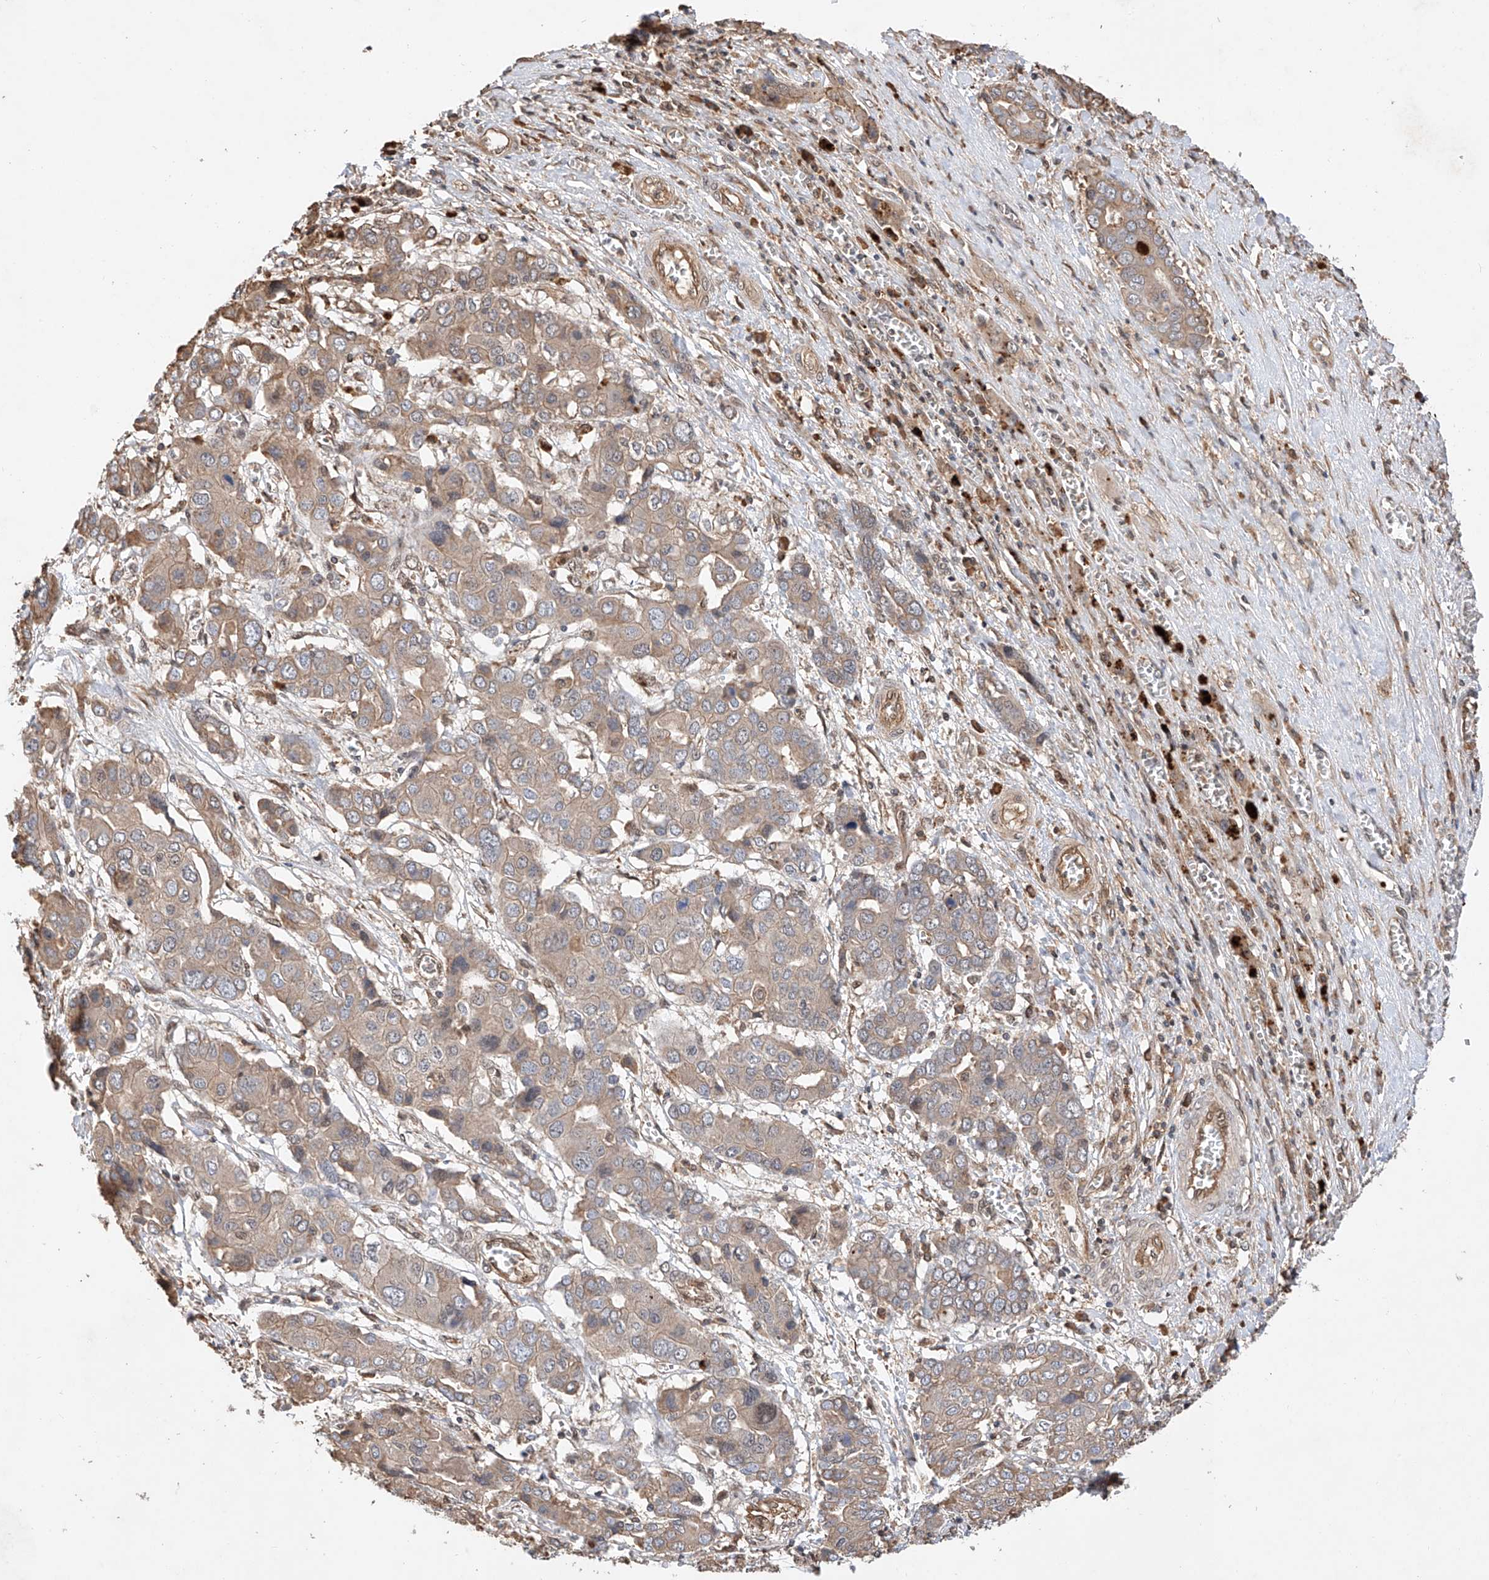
{"staining": {"intensity": "weak", "quantity": "25%-75%", "location": "cytoplasmic/membranous"}, "tissue": "liver cancer", "cell_type": "Tumor cells", "image_type": "cancer", "snomed": [{"axis": "morphology", "description": "Cholangiocarcinoma"}, {"axis": "topography", "description": "Liver"}], "caption": "Liver cancer was stained to show a protein in brown. There is low levels of weak cytoplasmic/membranous positivity in approximately 25%-75% of tumor cells.", "gene": "RILPL2", "patient": {"sex": "male", "age": 67}}